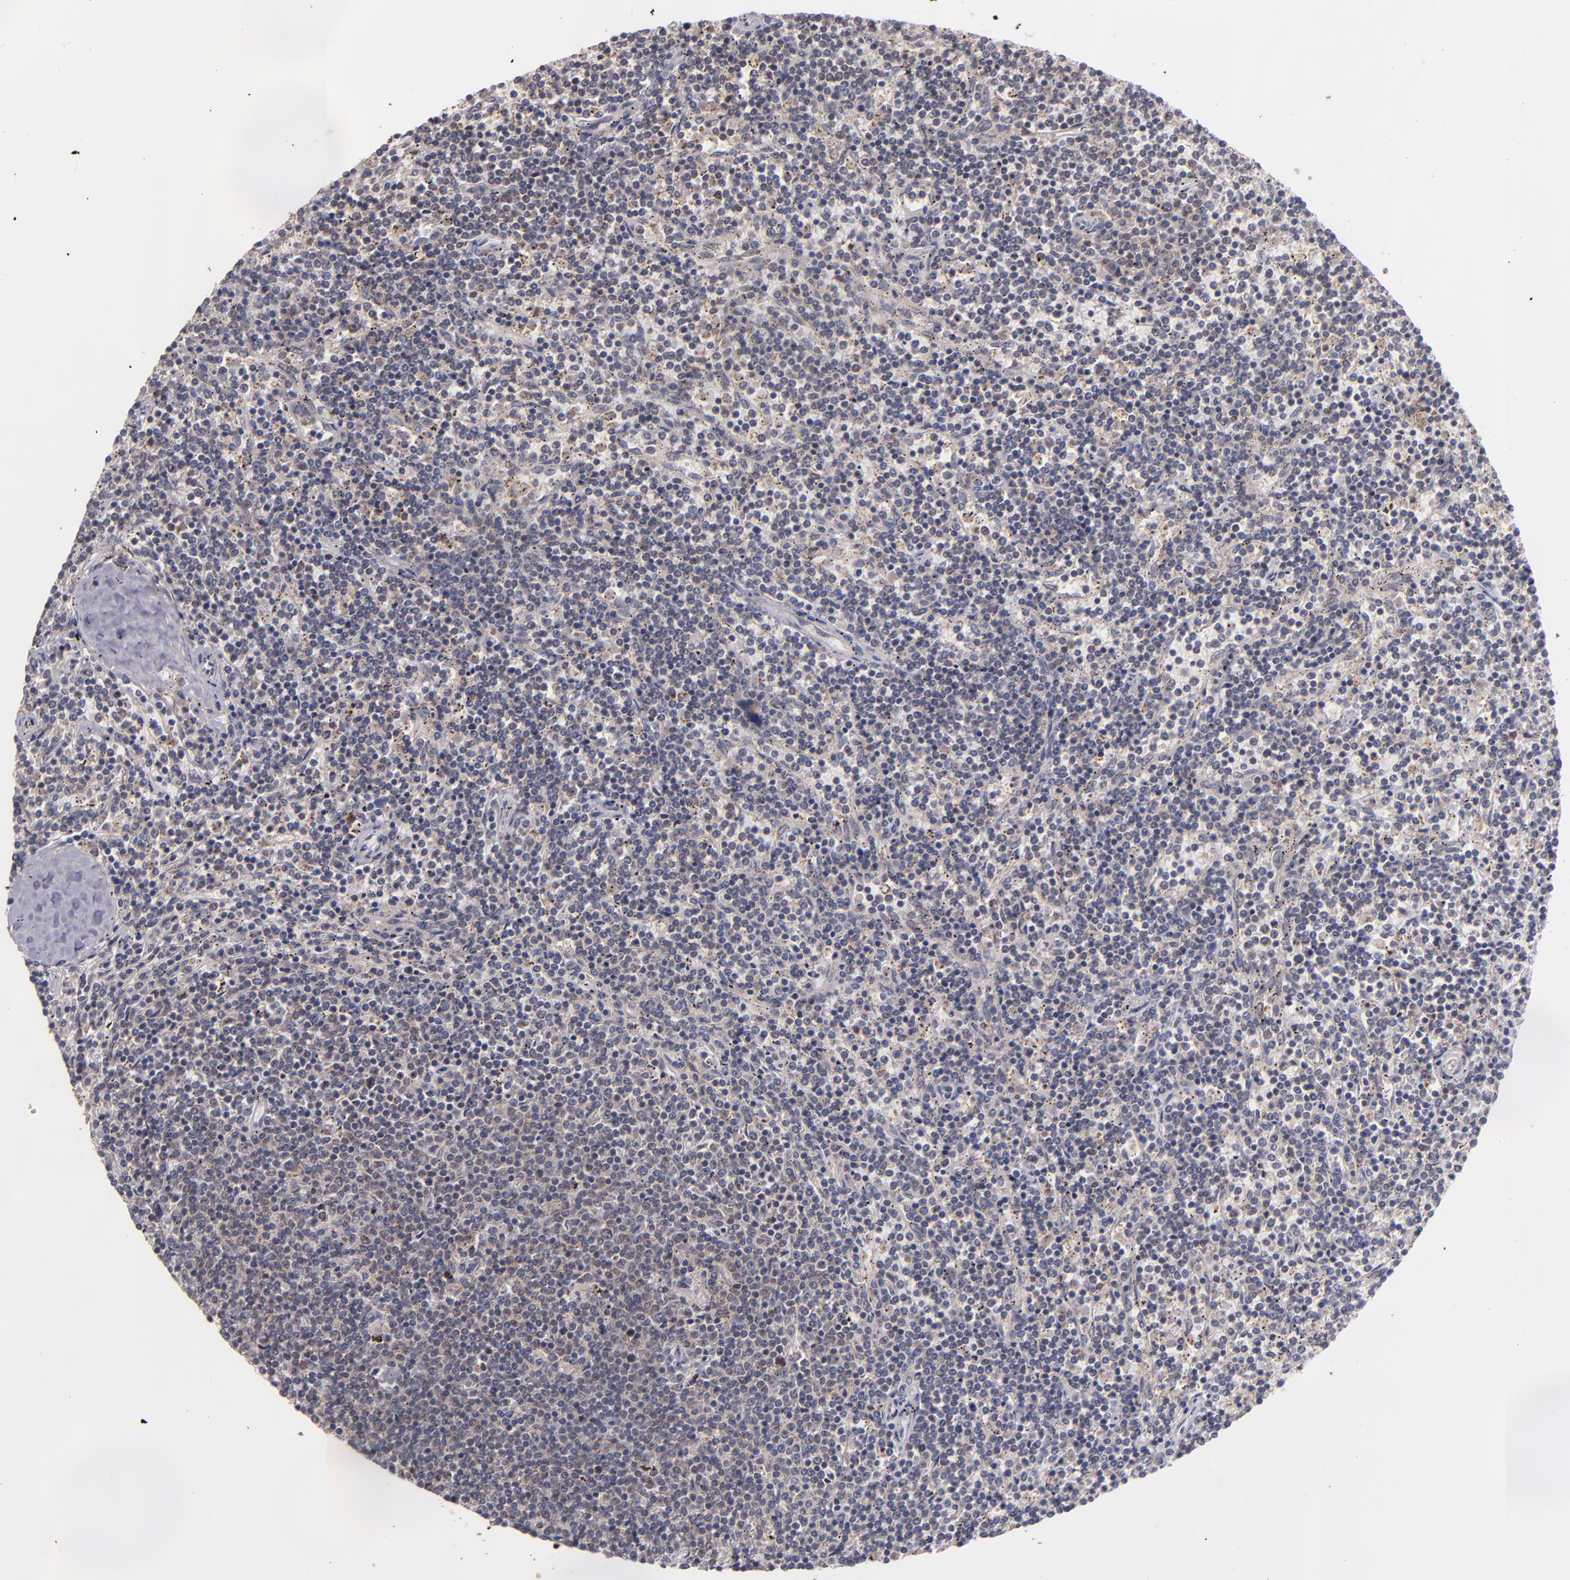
{"staining": {"intensity": "negative", "quantity": "none", "location": "none"}, "tissue": "lymphoma", "cell_type": "Tumor cells", "image_type": "cancer", "snomed": [{"axis": "morphology", "description": "Malignant lymphoma, non-Hodgkin's type, Low grade"}, {"axis": "topography", "description": "Spleen"}], "caption": "IHC image of lymphoma stained for a protein (brown), which exhibits no staining in tumor cells.", "gene": "SYP", "patient": {"sex": "female", "age": 50}}